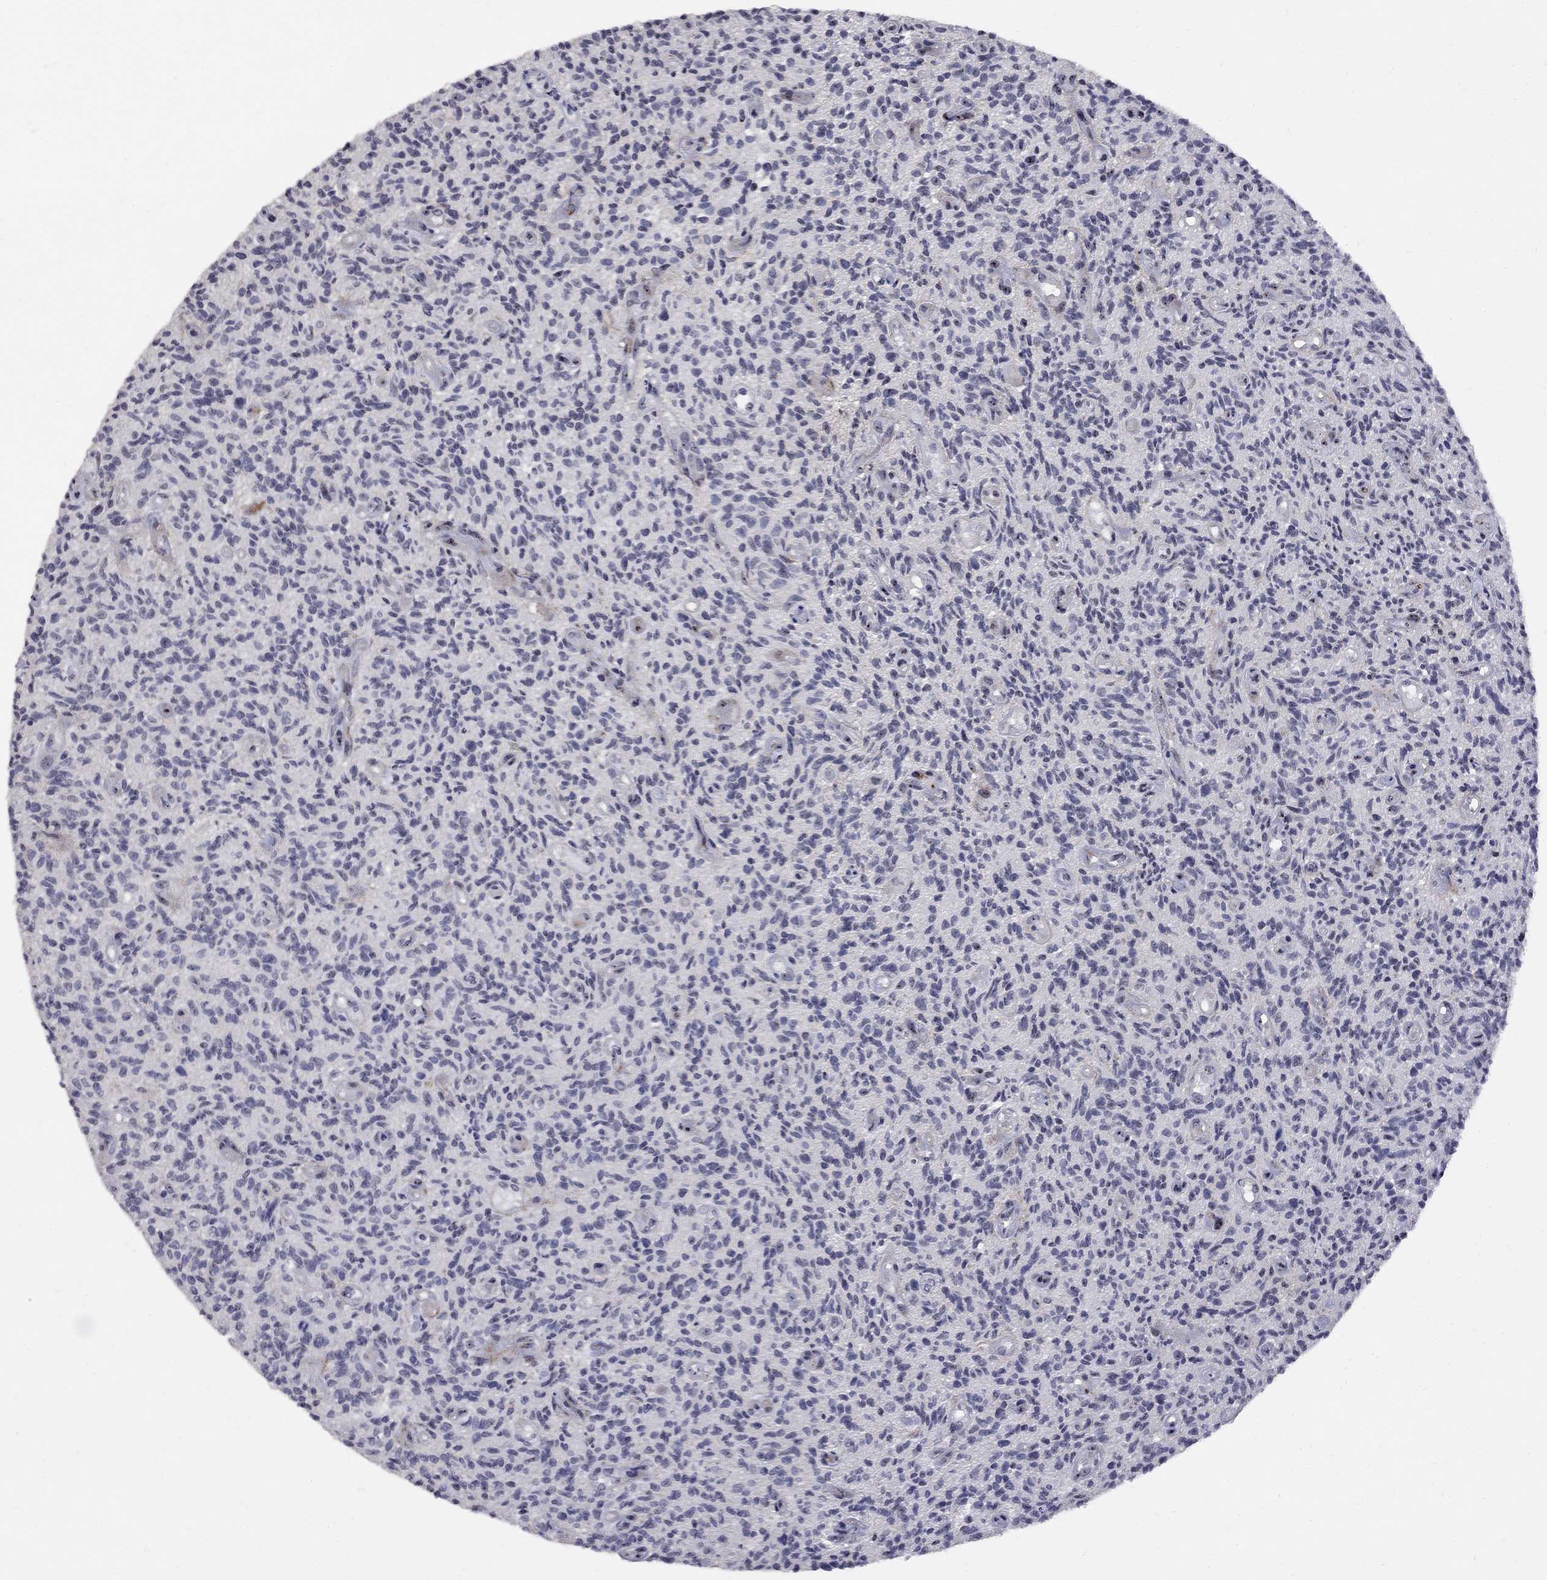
{"staining": {"intensity": "negative", "quantity": "none", "location": "none"}, "tissue": "glioma", "cell_type": "Tumor cells", "image_type": "cancer", "snomed": [{"axis": "morphology", "description": "Glioma, malignant, High grade"}, {"axis": "topography", "description": "Brain"}], "caption": "Micrograph shows no significant protein expression in tumor cells of malignant glioma (high-grade).", "gene": "DHX33", "patient": {"sex": "male", "age": 64}}